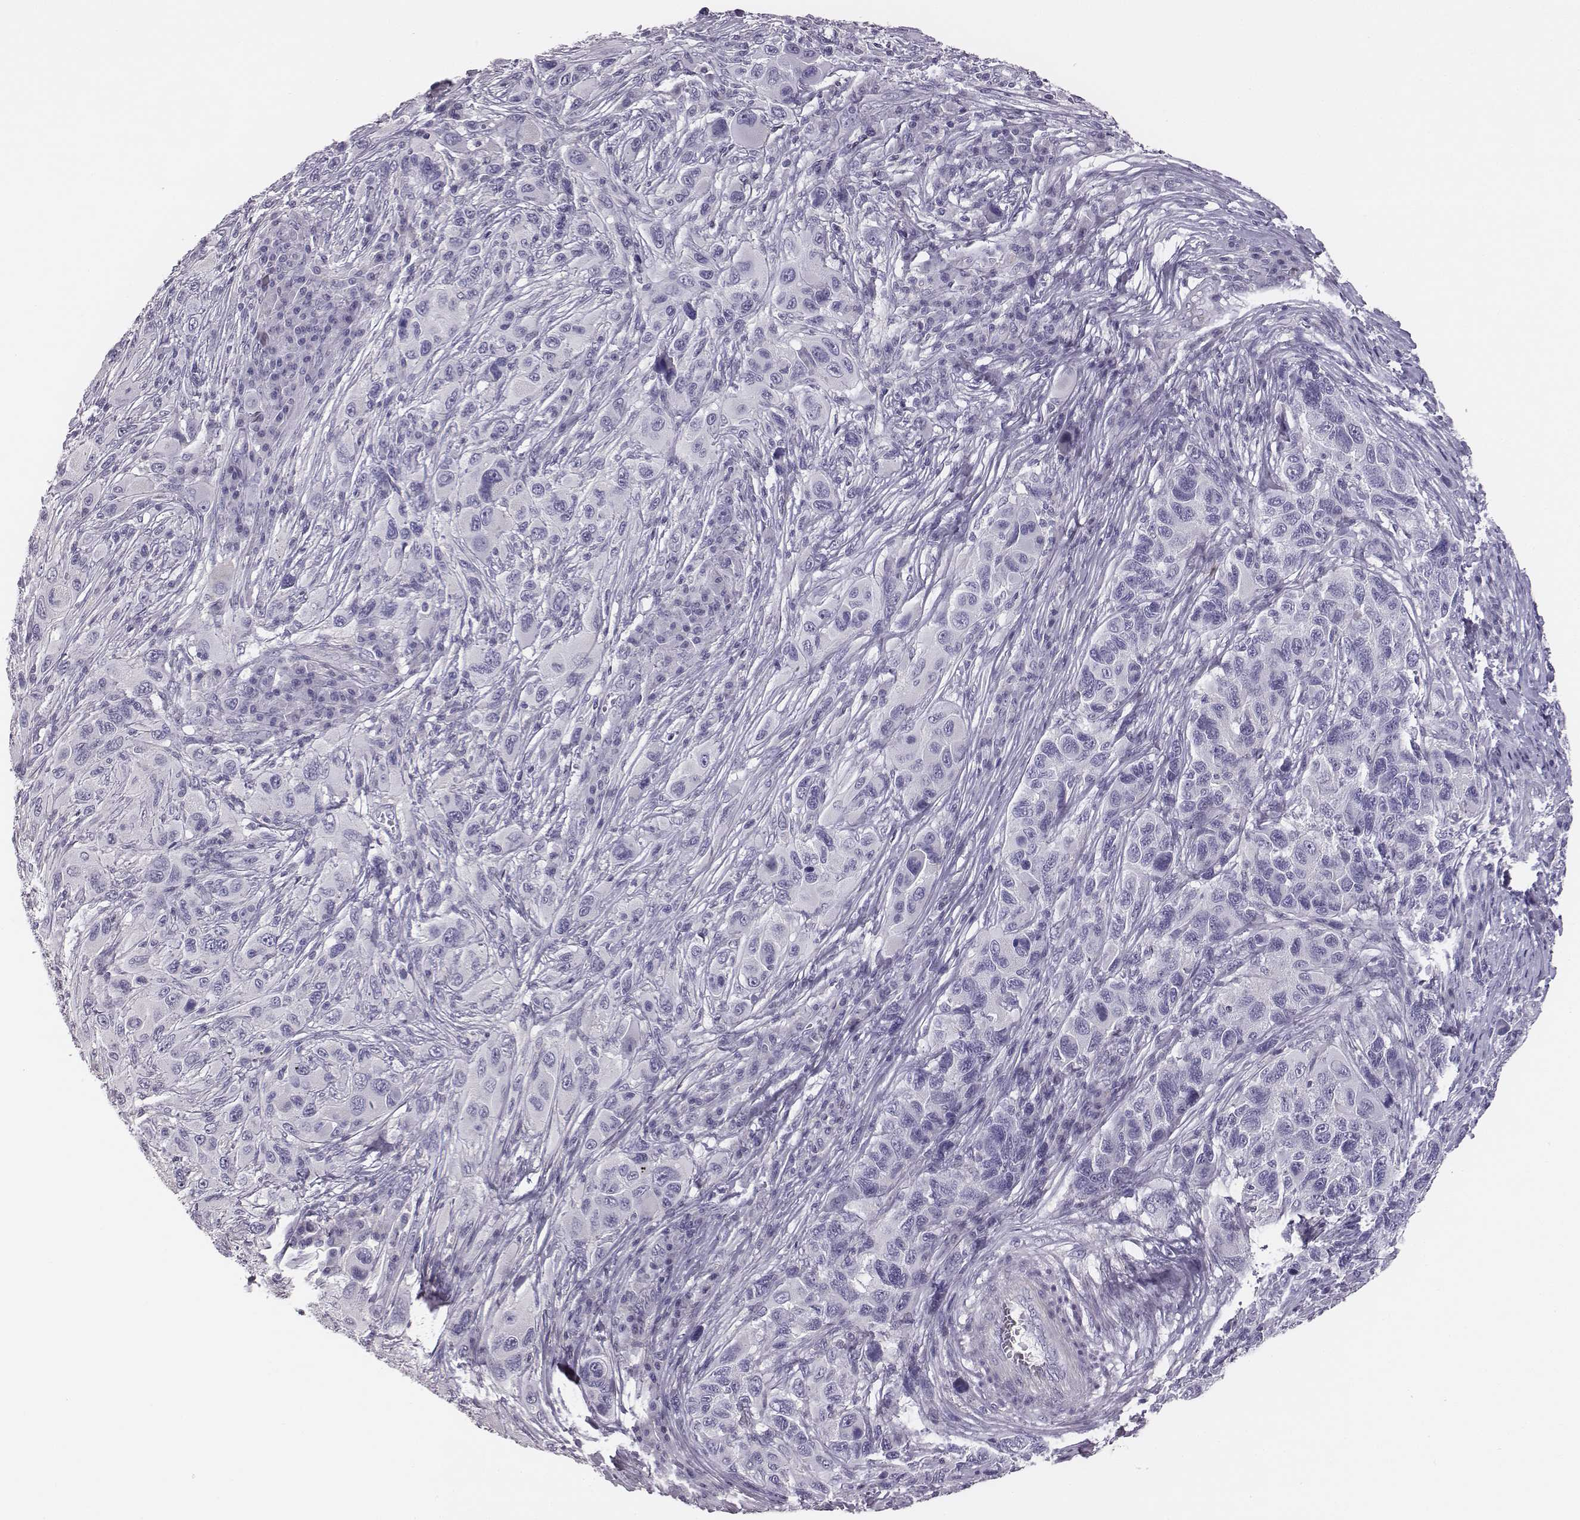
{"staining": {"intensity": "negative", "quantity": "none", "location": "none"}, "tissue": "melanoma", "cell_type": "Tumor cells", "image_type": "cancer", "snomed": [{"axis": "morphology", "description": "Malignant melanoma, NOS"}, {"axis": "topography", "description": "Skin"}], "caption": "Immunohistochemical staining of human malignant melanoma shows no significant positivity in tumor cells.", "gene": "ADAM7", "patient": {"sex": "male", "age": 53}}